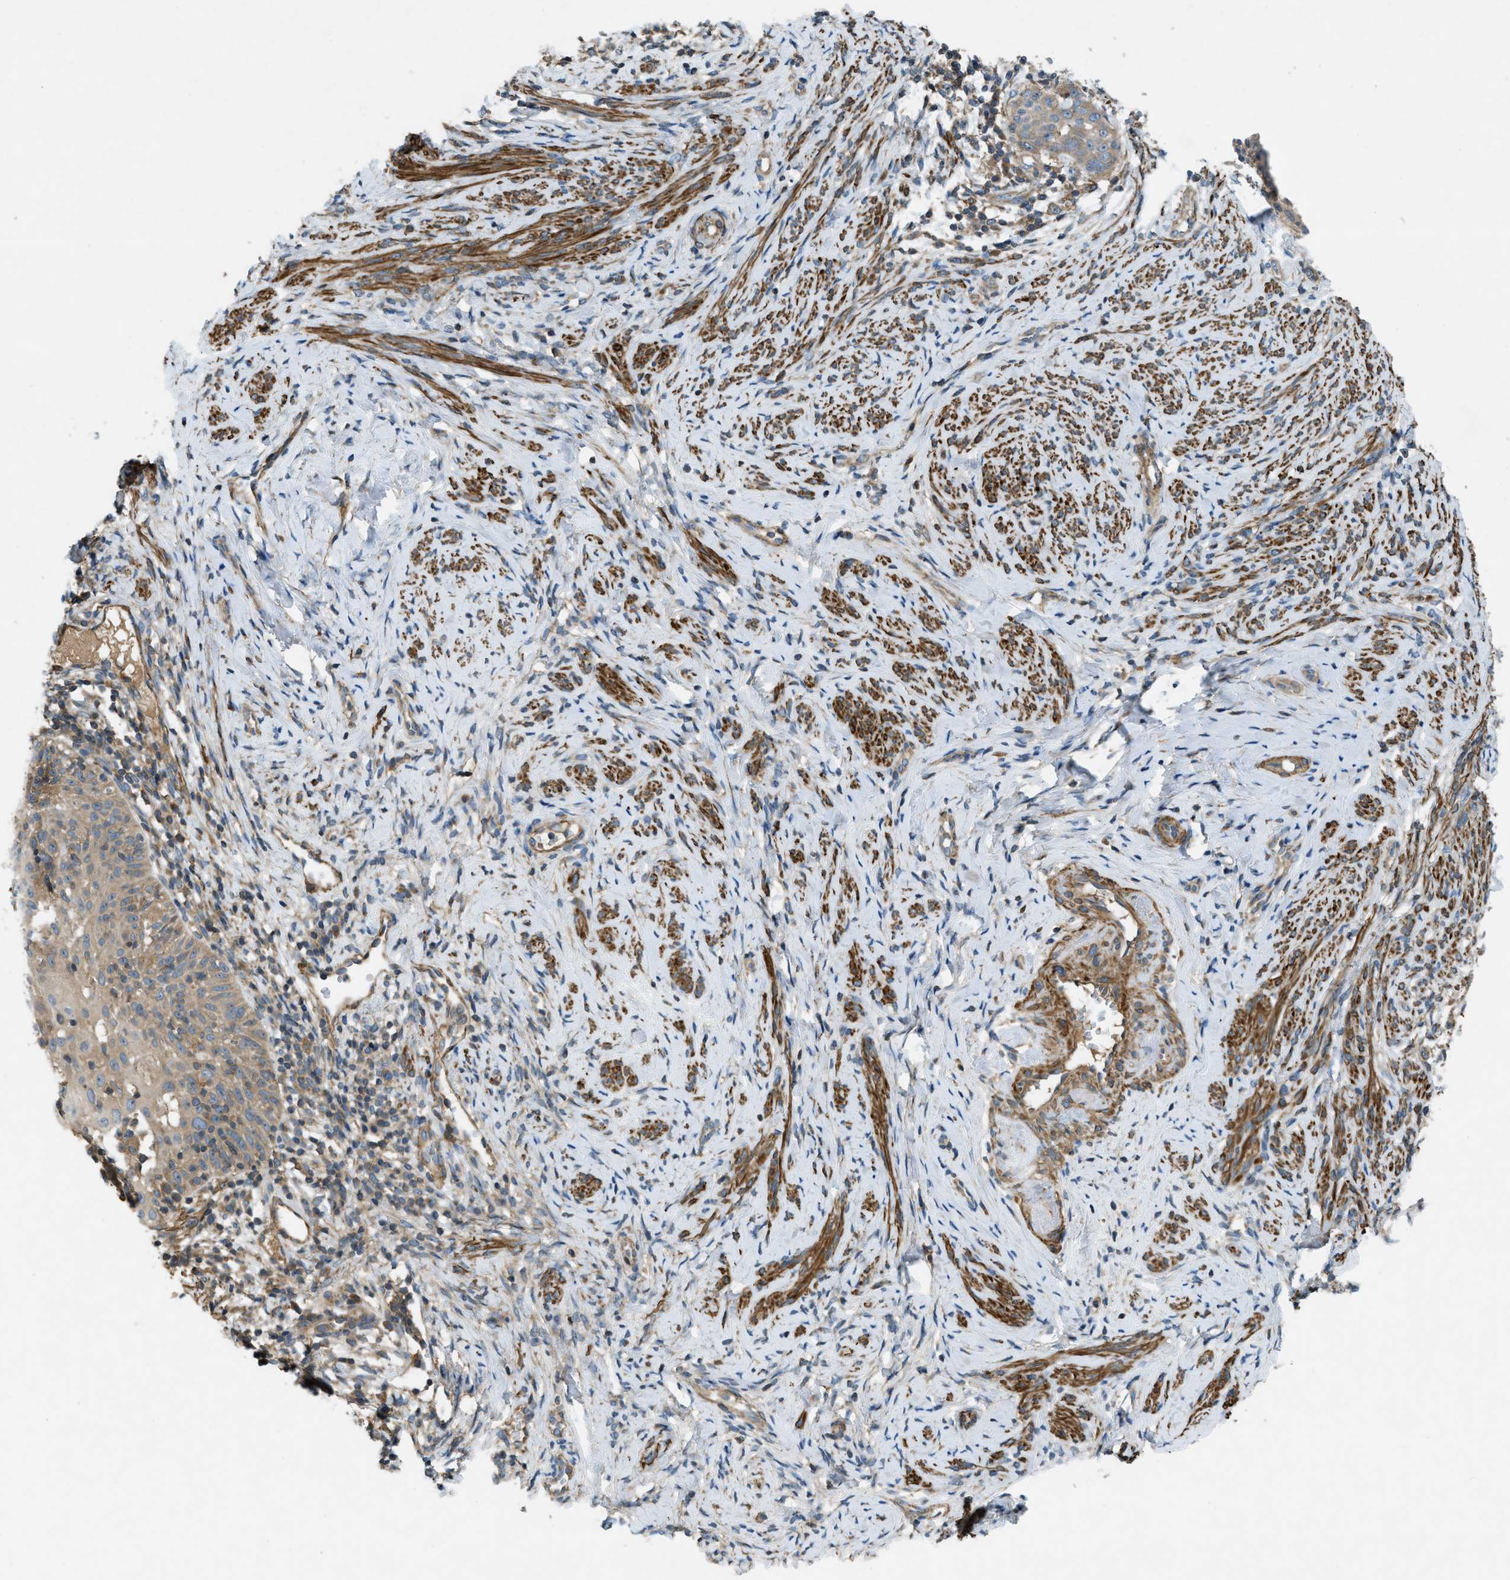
{"staining": {"intensity": "weak", "quantity": ">75%", "location": "cytoplasmic/membranous"}, "tissue": "cervical cancer", "cell_type": "Tumor cells", "image_type": "cancer", "snomed": [{"axis": "morphology", "description": "Squamous cell carcinoma, NOS"}, {"axis": "topography", "description": "Cervix"}], "caption": "DAB immunohistochemical staining of cervical cancer (squamous cell carcinoma) reveals weak cytoplasmic/membranous protein expression in approximately >75% of tumor cells. (brown staining indicates protein expression, while blue staining denotes nuclei).", "gene": "VEZT", "patient": {"sex": "female", "age": 70}}